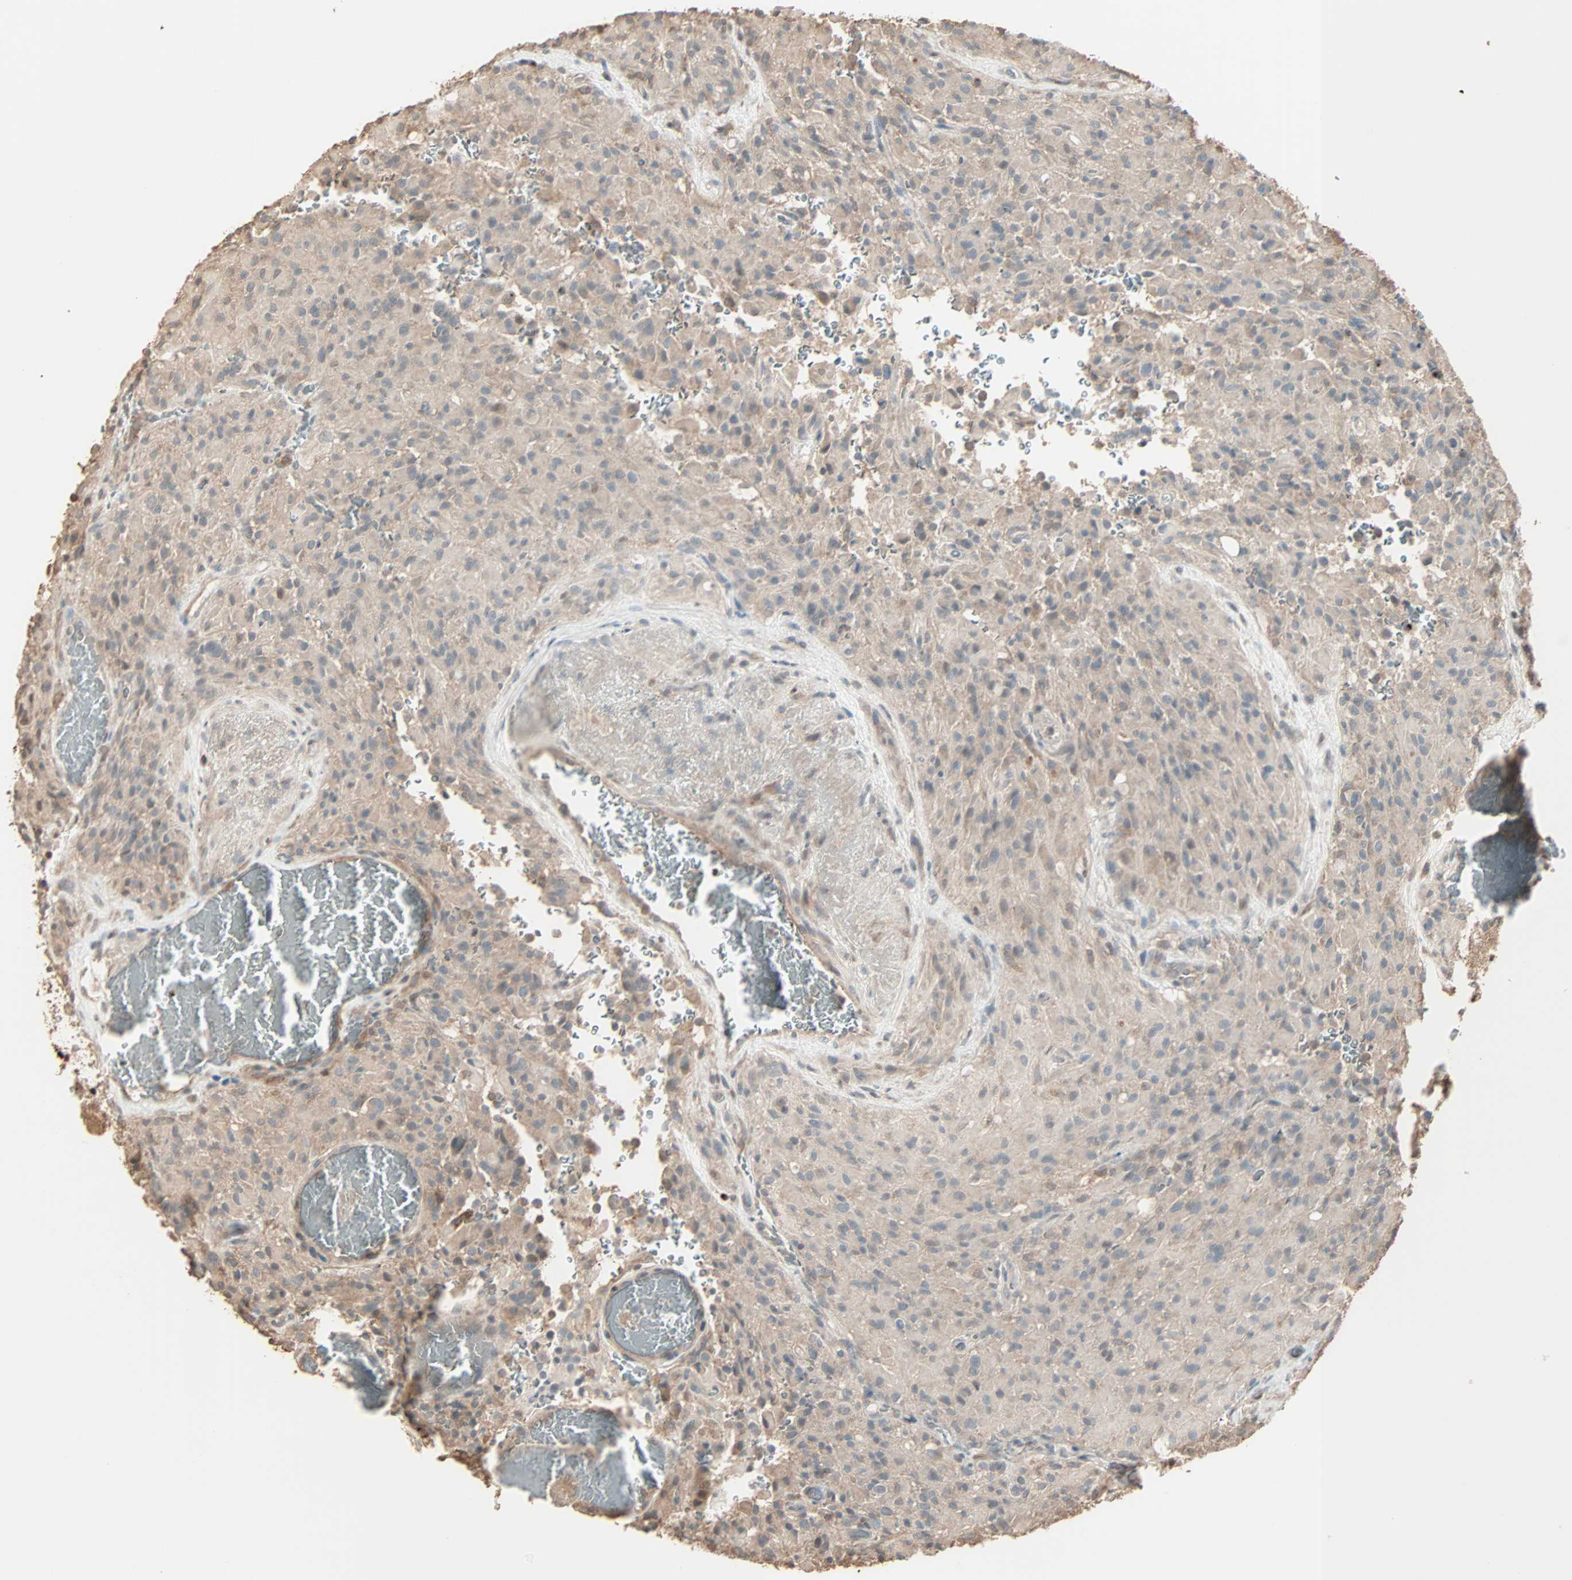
{"staining": {"intensity": "moderate", "quantity": "25%-75%", "location": "cytoplasmic/membranous"}, "tissue": "glioma", "cell_type": "Tumor cells", "image_type": "cancer", "snomed": [{"axis": "morphology", "description": "Glioma, malignant, High grade"}, {"axis": "topography", "description": "Brain"}], "caption": "Immunohistochemistry photomicrograph of human malignant glioma (high-grade) stained for a protein (brown), which displays medium levels of moderate cytoplasmic/membranous expression in about 25%-75% of tumor cells.", "gene": "CALCRL", "patient": {"sex": "male", "age": 71}}